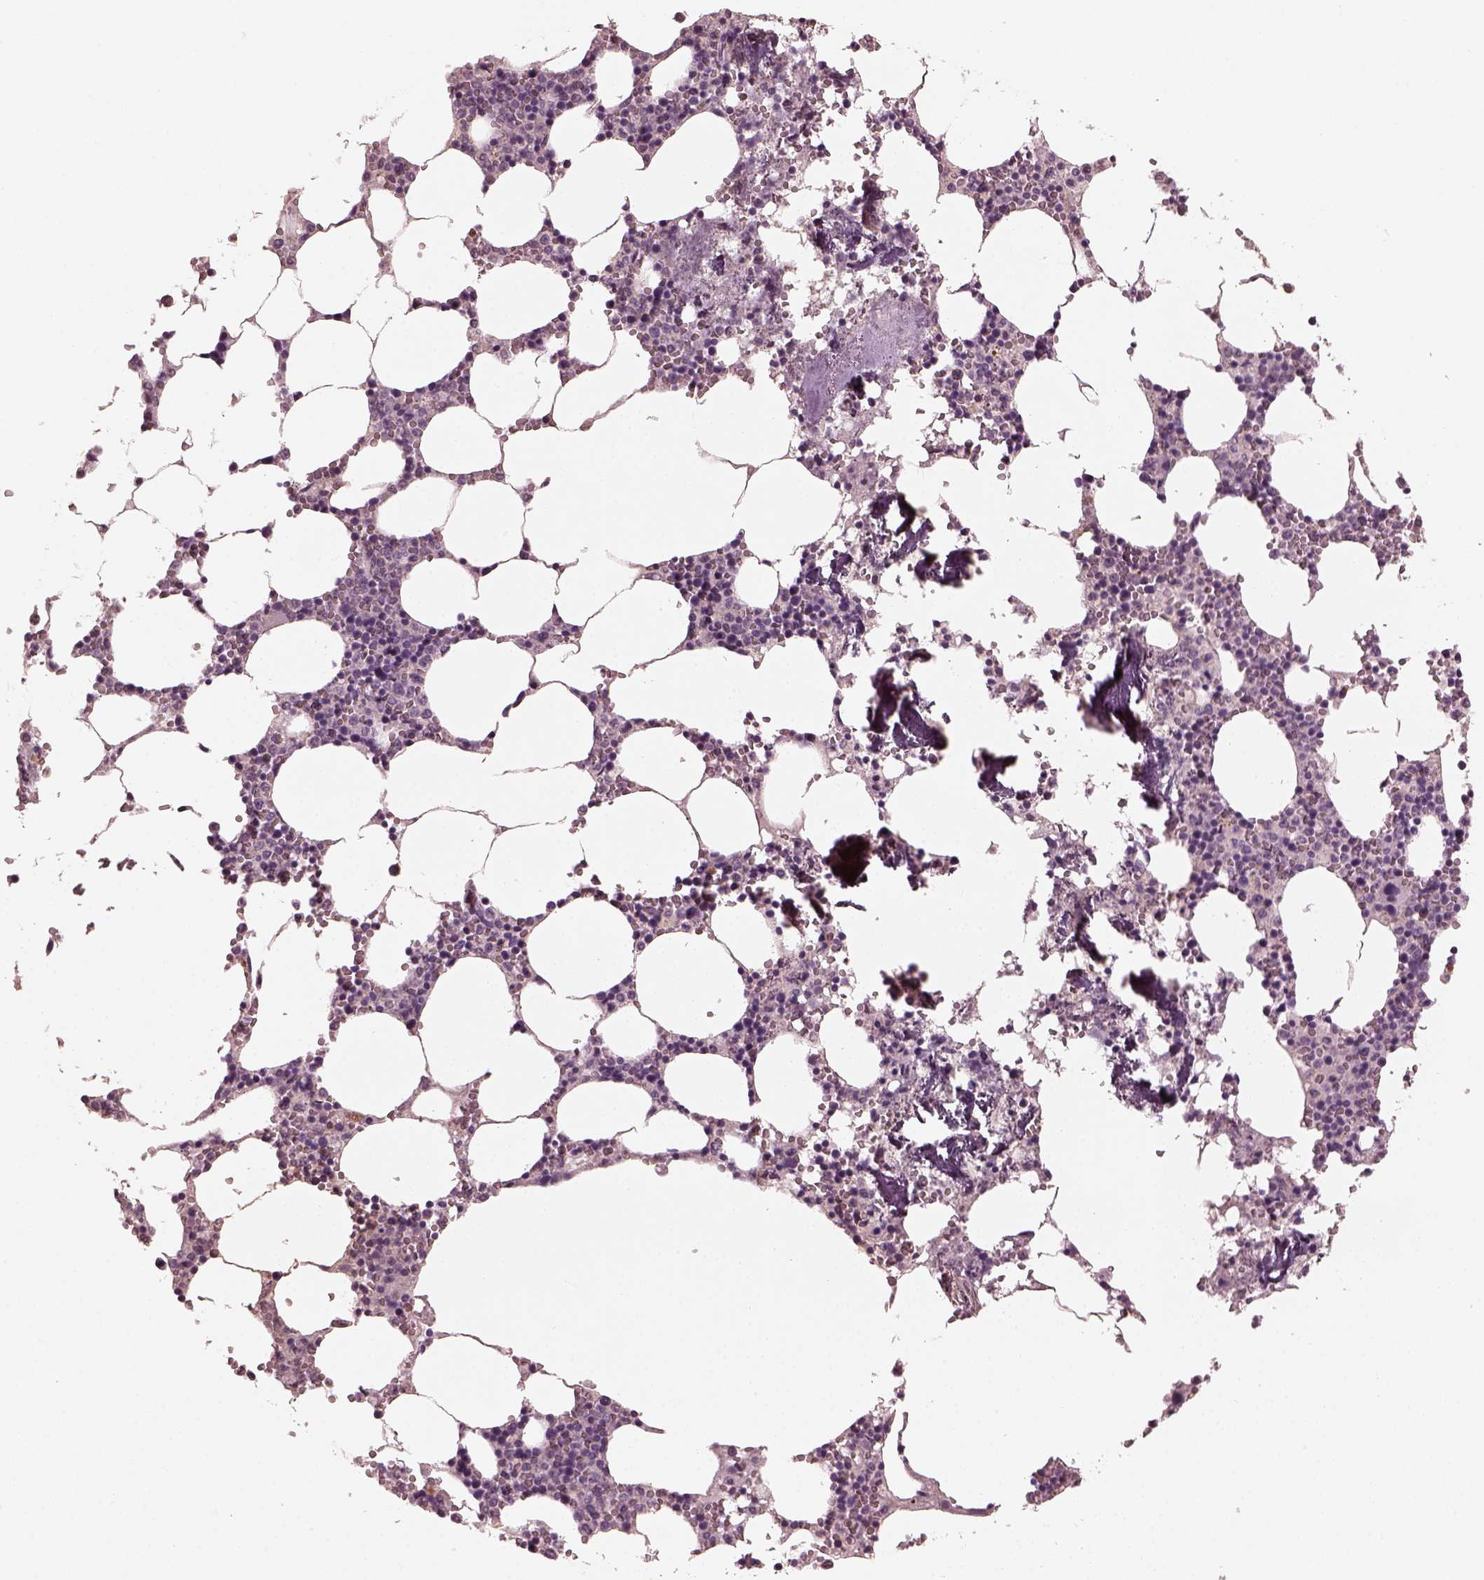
{"staining": {"intensity": "negative", "quantity": "none", "location": "none"}, "tissue": "bone marrow", "cell_type": "Hematopoietic cells", "image_type": "normal", "snomed": [{"axis": "morphology", "description": "Normal tissue, NOS"}, {"axis": "topography", "description": "Bone marrow"}], "caption": "An immunohistochemistry histopathology image of benign bone marrow is shown. There is no staining in hematopoietic cells of bone marrow. (DAB (3,3'-diaminobenzidine) immunohistochemistry visualized using brightfield microscopy, high magnification).", "gene": "OPTC", "patient": {"sex": "female", "age": 64}}